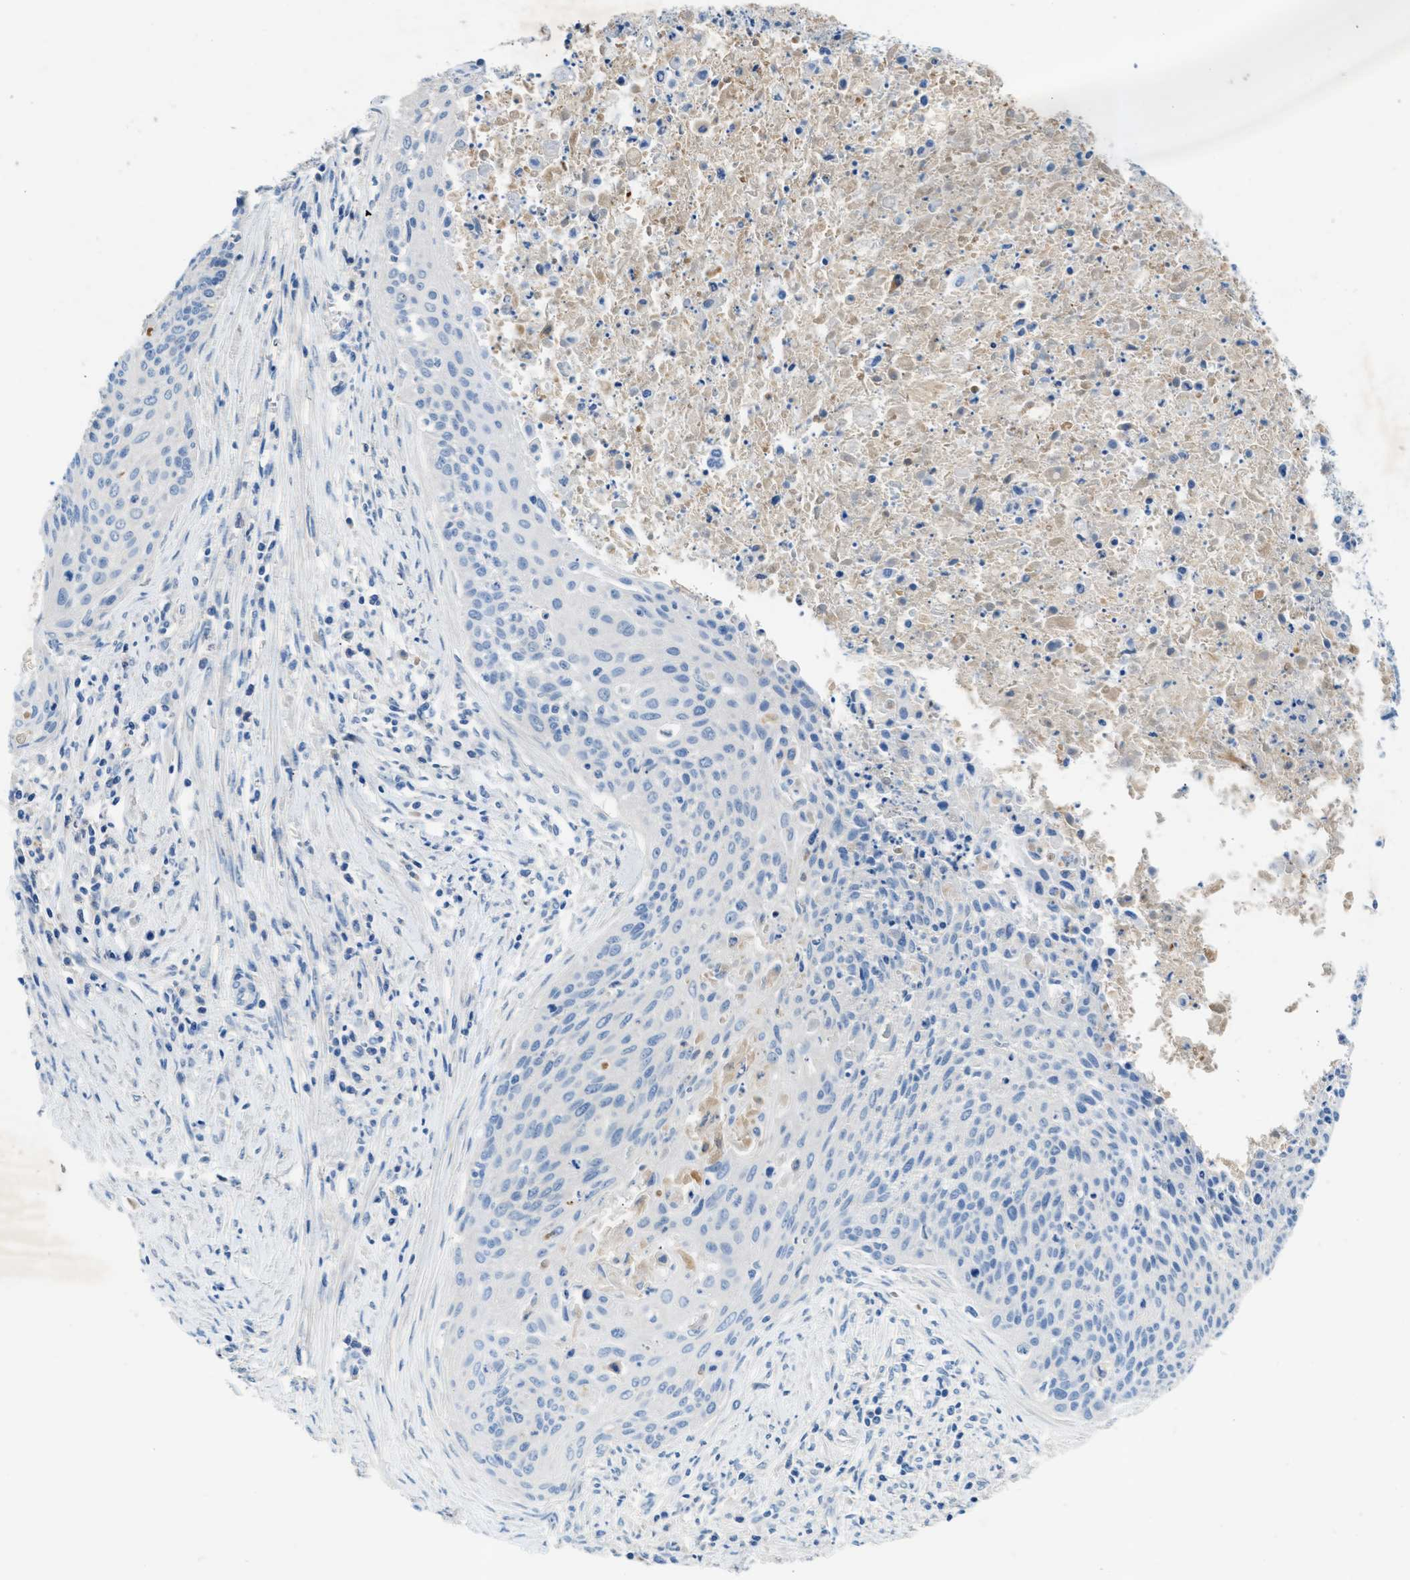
{"staining": {"intensity": "negative", "quantity": "none", "location": "none"}, "tissue": "cervical cancer", "cell_type": "Tumor cells", "image_type": "cancer", "snomed": [{"axis": "morphology", "description": "Squamous cell carcinoma, NOS"}, {"axis": "topography", "description": "Cervix"}], "caption": "IHC of squamous cell carcinoma (cervical) displays no positivity in tumor cells.", "gene": "RWDD2B", "patient": {"sex": "female", "age": 55}}